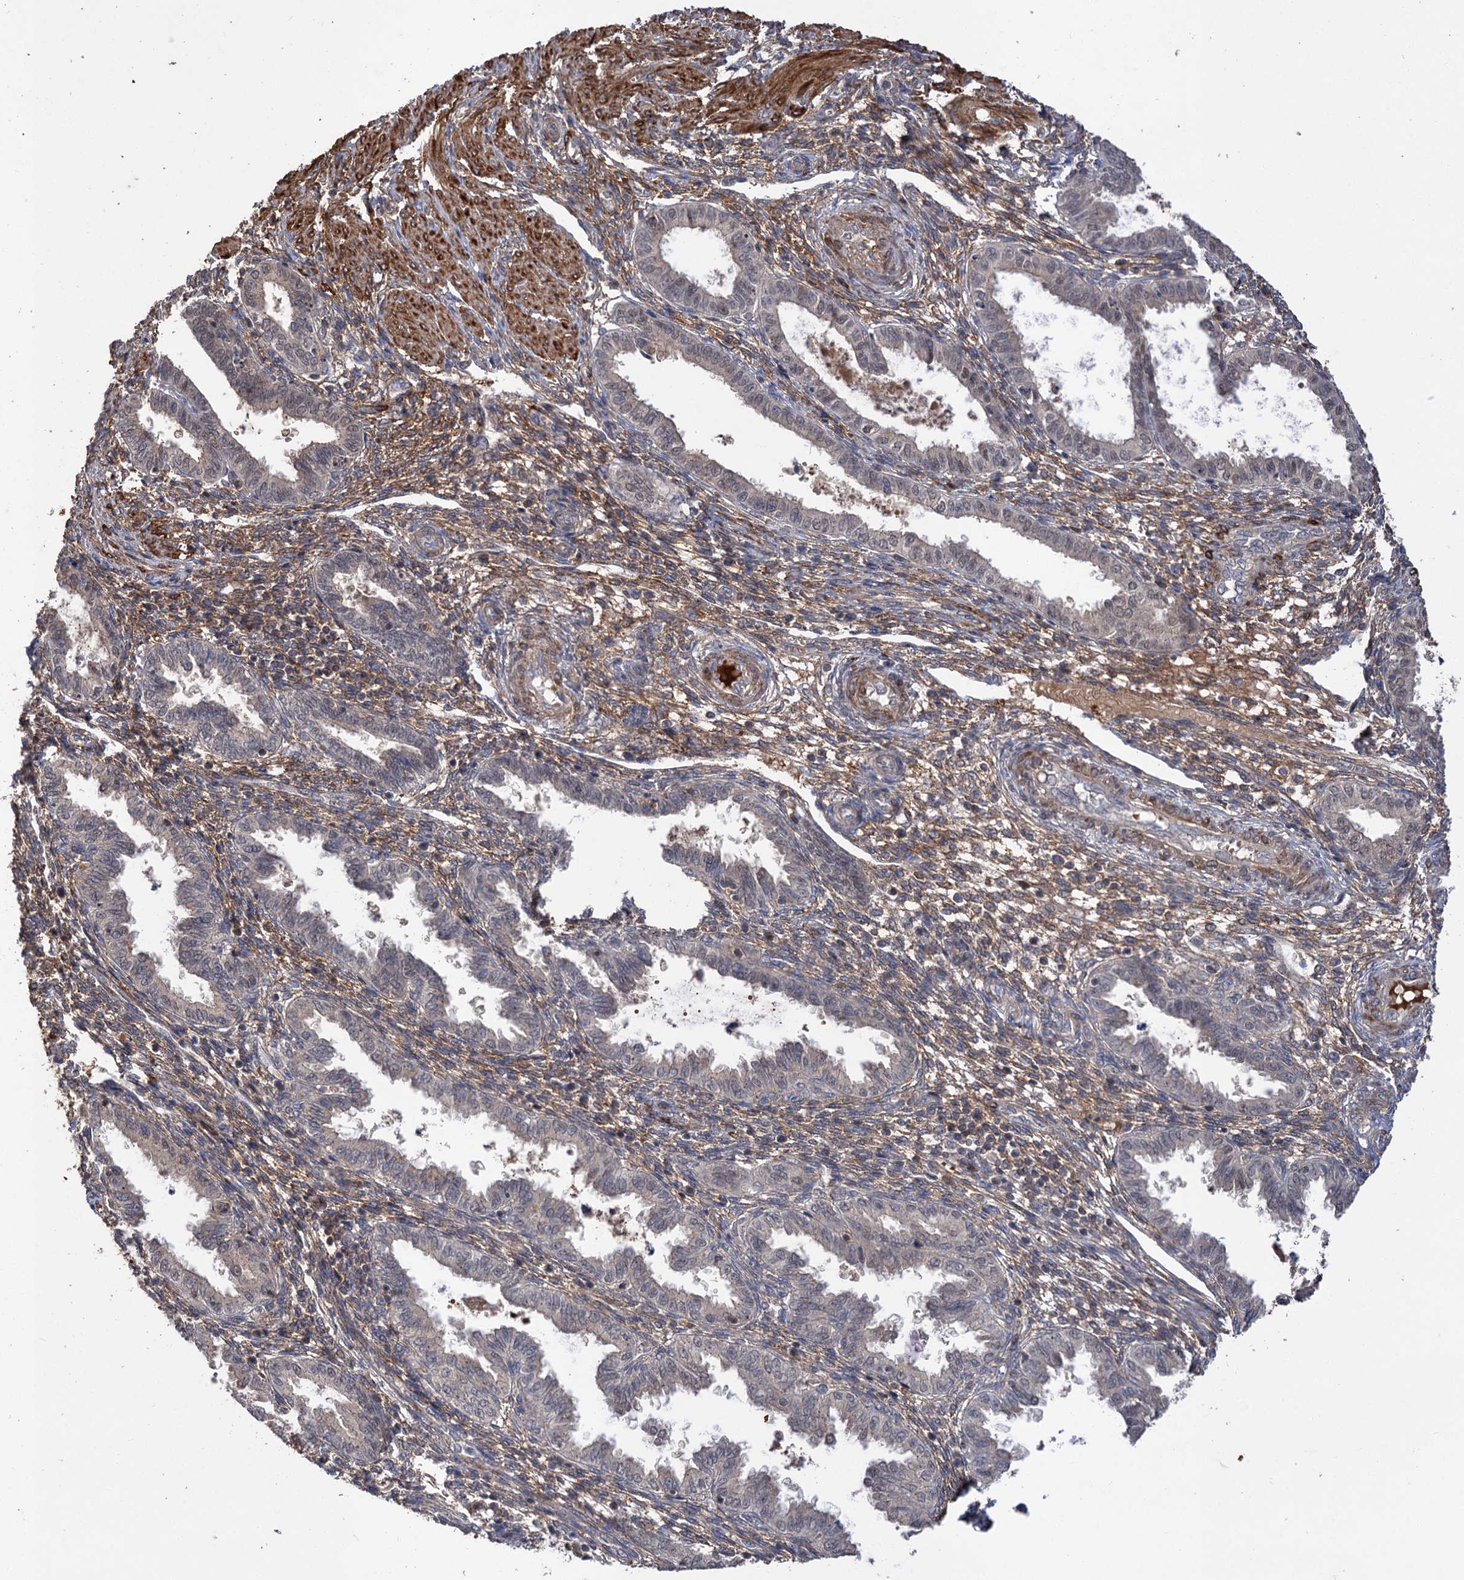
{"staining": {"intensity": "moderate", "quantity": "25%-75%", "location": "cytoplasmic/membranous"}, "tissue": "endometrium", "cell_type": "Cells in endometrial stroma", "image_type": "normal", "snomed": [{"axis": "morphology", "description": "Normal tissue, NOS"}, {"axis": "topography", "description": "Endometrium"}], "caption": "Cells in endometrial stroma reveal moderate cytoplasmic/membranous positivity in approximately 25%-75% of cells in unremarkable endometrium. (DAB = brown stain, brightfield microscopy at high magnification).", "gene": "FBXW8", "patient": {"sex": "female", "age": 33}}